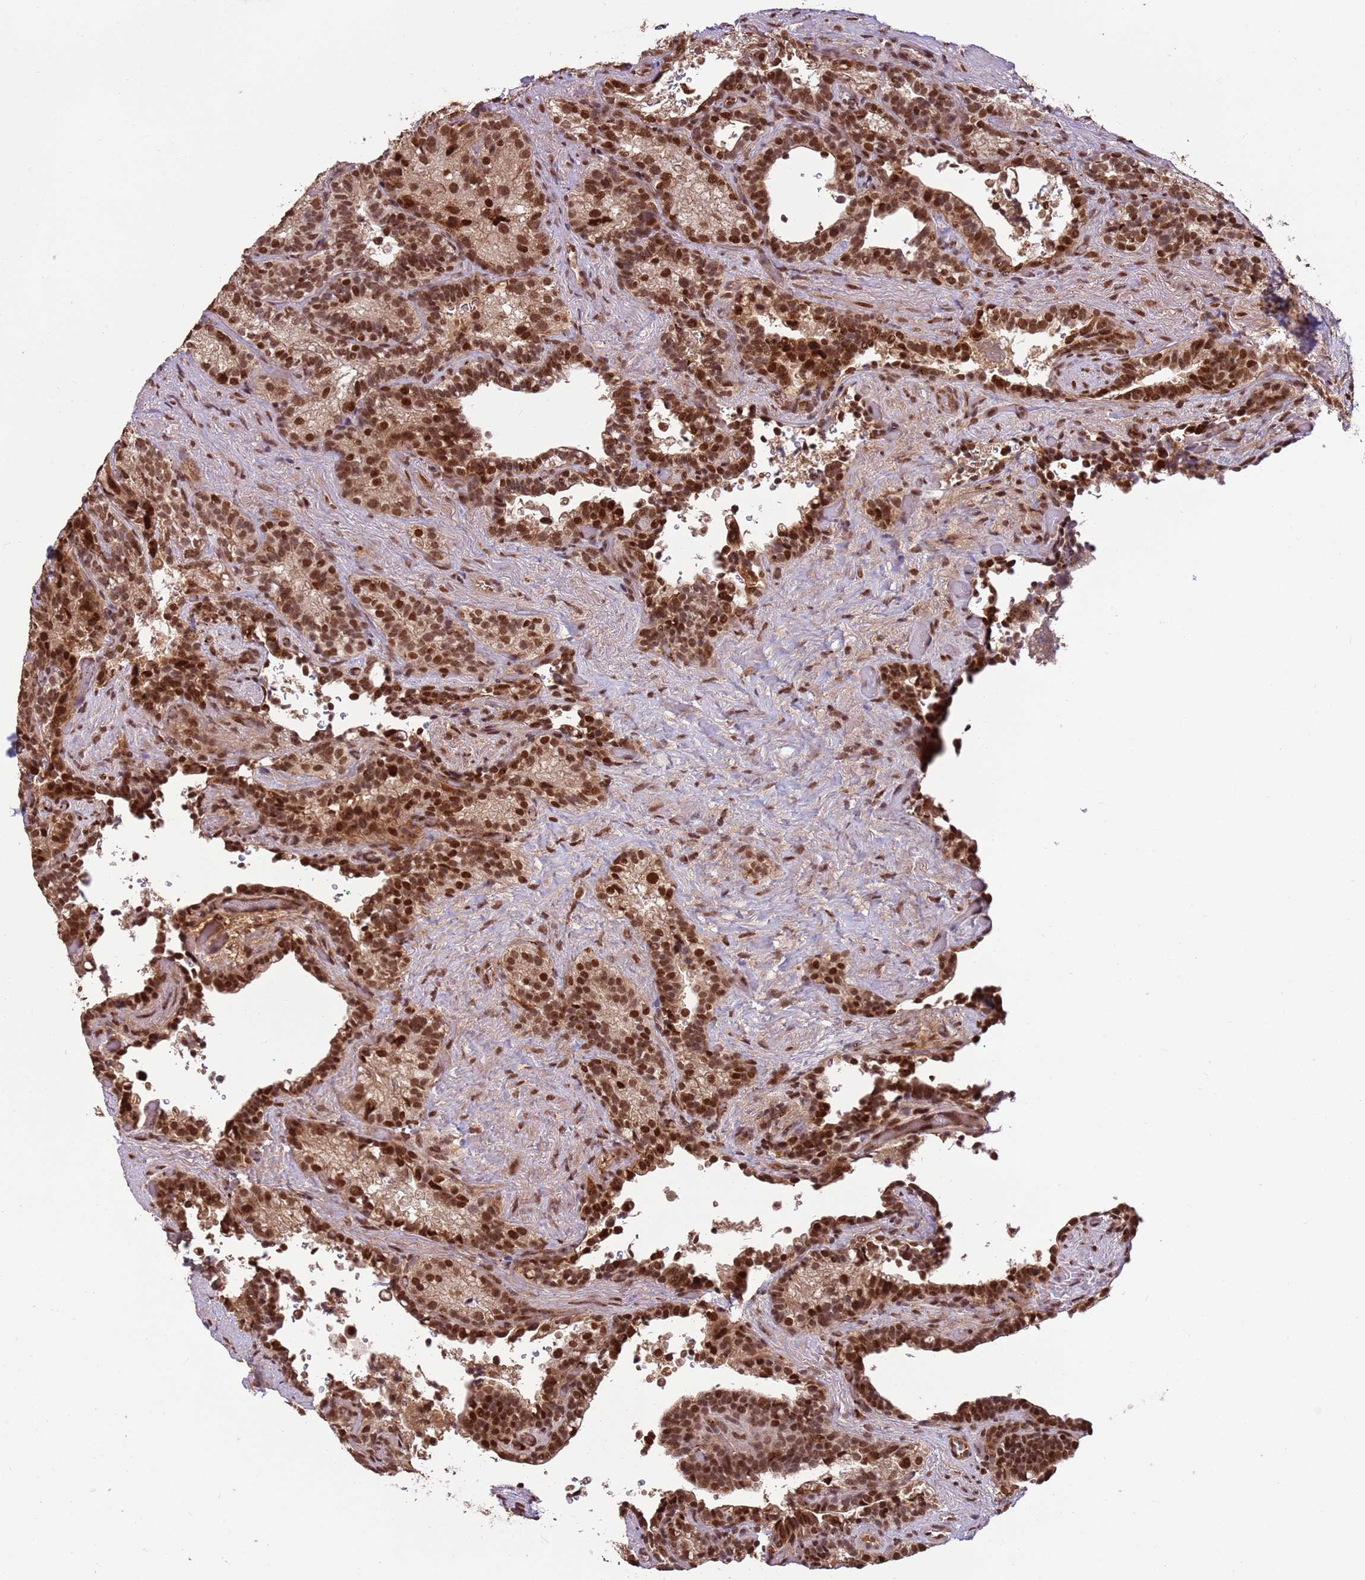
{"staining": {"intensity": "strong", "quantity": ">75%", "location": "nuclear"}, "tissue": "seminal vesicle", "cell_type": "Glandular cells", "image_type": "normal", "snomed": [{"axis": "morphology", "description": "Normal tissue, NOS"}, {"axis": "topography", "description": "Seminal veicle"}], "caption": "DAB immunohistochemical staining of benign human seminal vesicle demonstrates strong nuclear protein expression in approximately >75% of glandular cells.", "gene": "ZBTB12", "patient": {"sex": "male", "age": 62}}